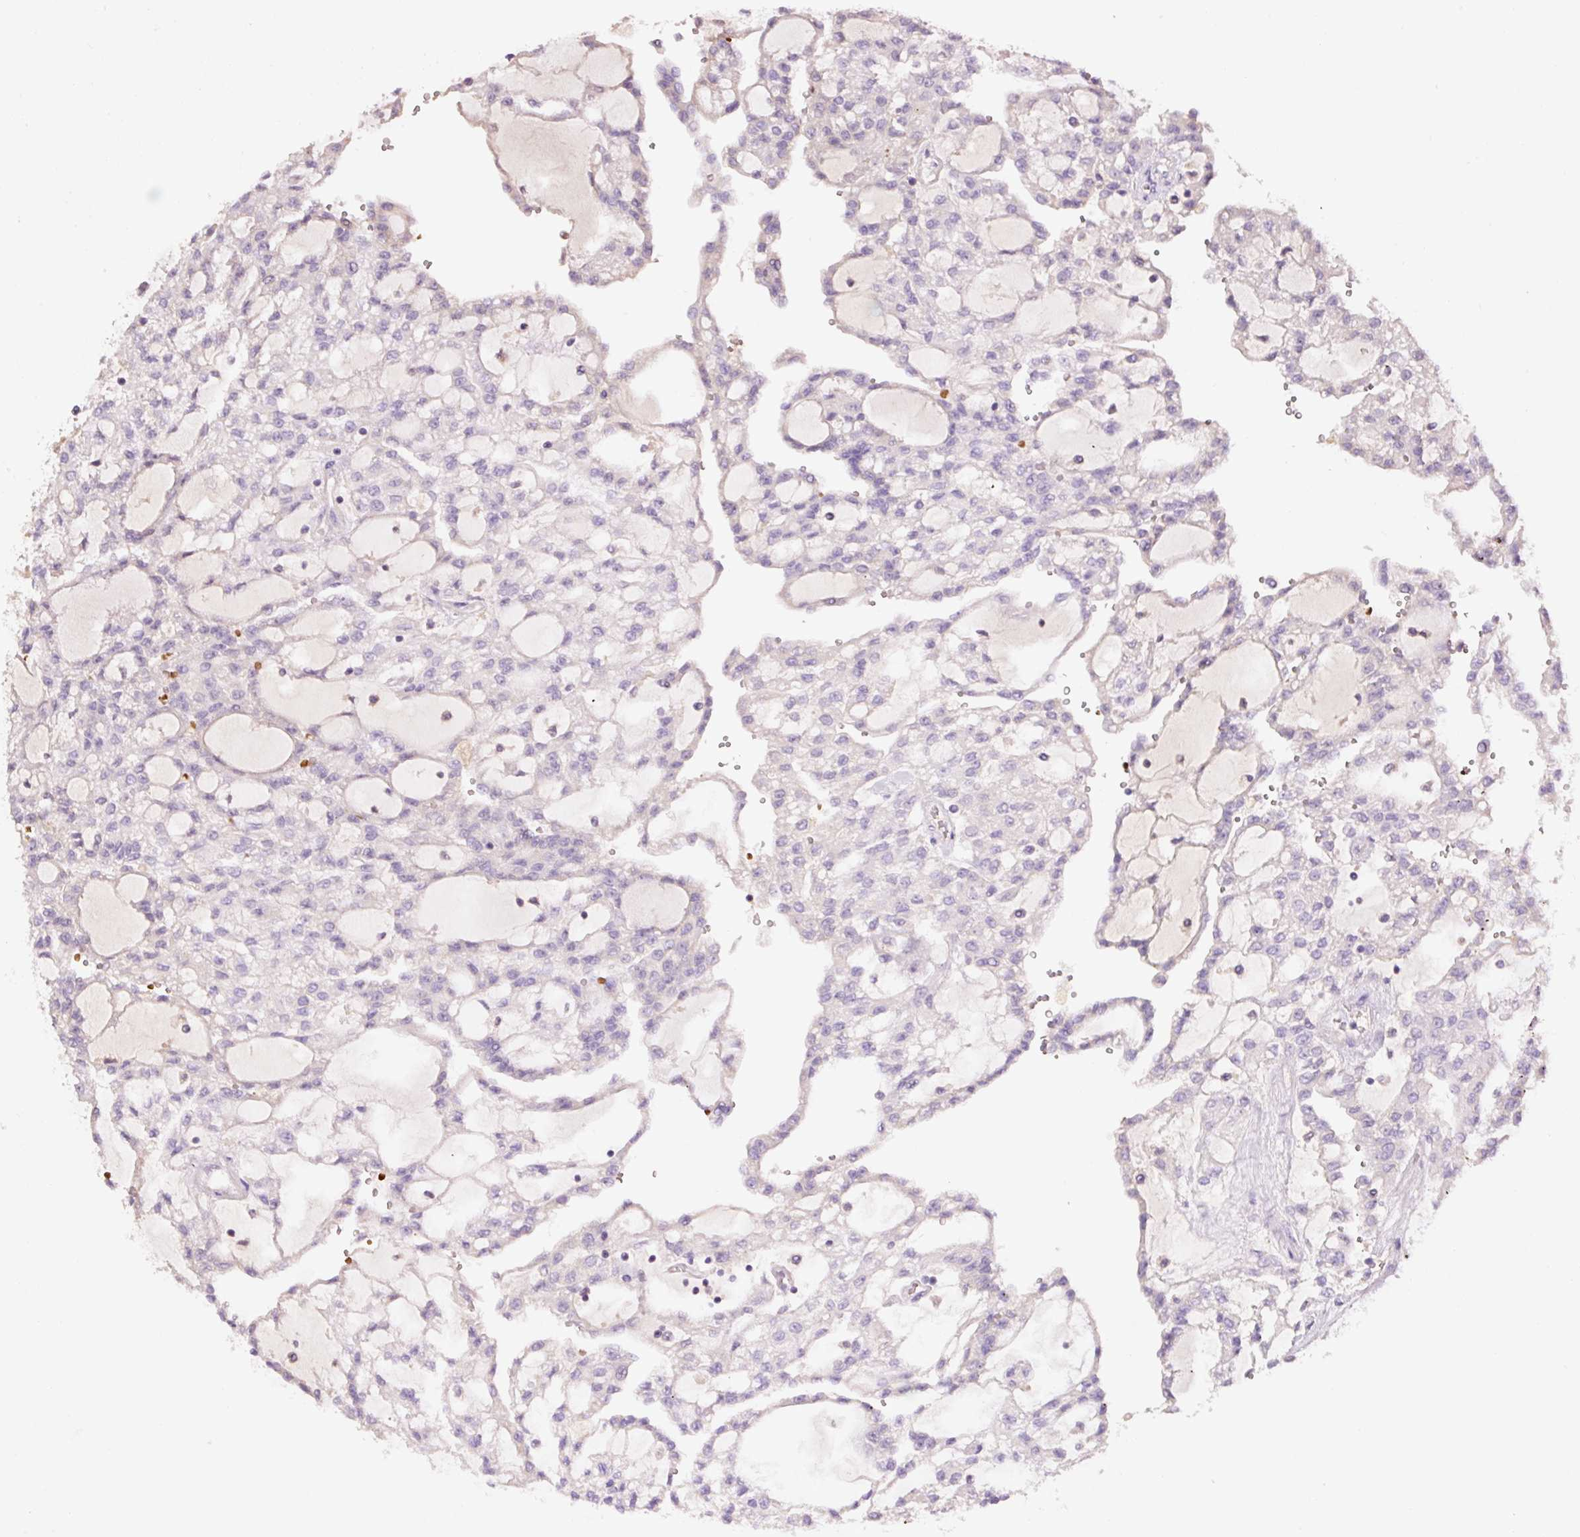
{"staining": {"intensity": "negative", "quantity": "none", "location": "none"}, "tissue": "renal cancer", "cell_type": "Tumor cells", "image_type": "cancer", "snomed": [{"axis": "morphology", "description": "Adenocarcinoma, NOS"}, {"axis": "topography", "description": "Kidney"}], "caption": "Tumor cells are negative for protein expression in human renal adenocarcinoma. The staining is performed using DAB (3,3'-diaminobenzidine) brown chromogen with nuclei counter-stained in using hematoxylin.", "gene": "TMEM235", "patient": {"sex": "male", "age": 63}}